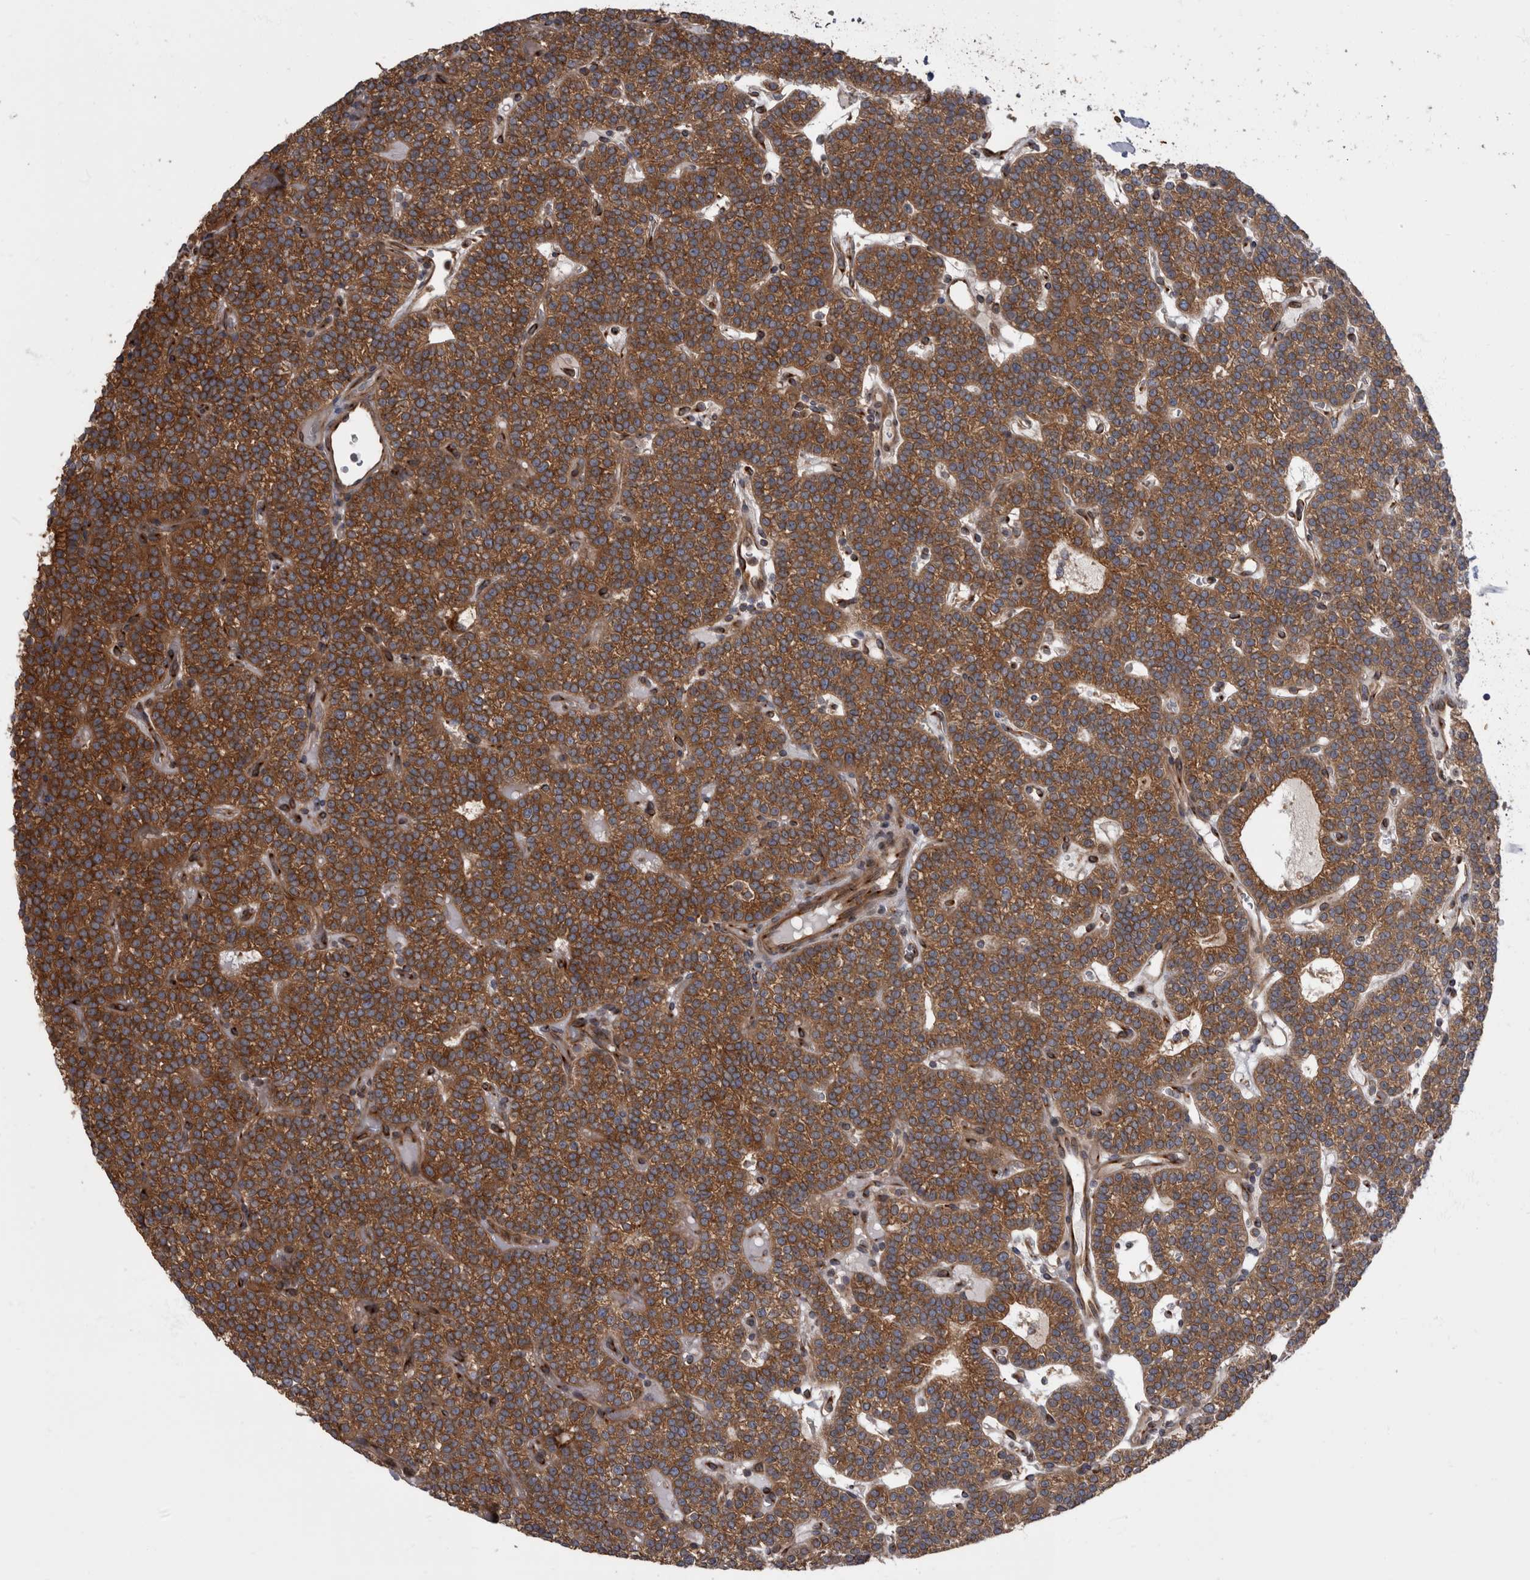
{"staining": {"intensity": "moderate", "quantity": ">75%", "location": "cytoplasmic/membranous"}, "tissue": "parathyroid gland", "cell_type": "Glandular cells", "image_type": "normal", "snomed": [{"axis": "morphology", "description": "Normal tissue, NOS"}, {"axis": "topography", "description": "Parathyroid gland"}], "caption": "This is a micrograph of immunohistochemistry staining of benign parathyroid gland, which shows moderate expression in the cytoplasmic/membranous of glandular cells.", "gene": "HOOK3", "patient": {"sex": "male", "age": 83}}